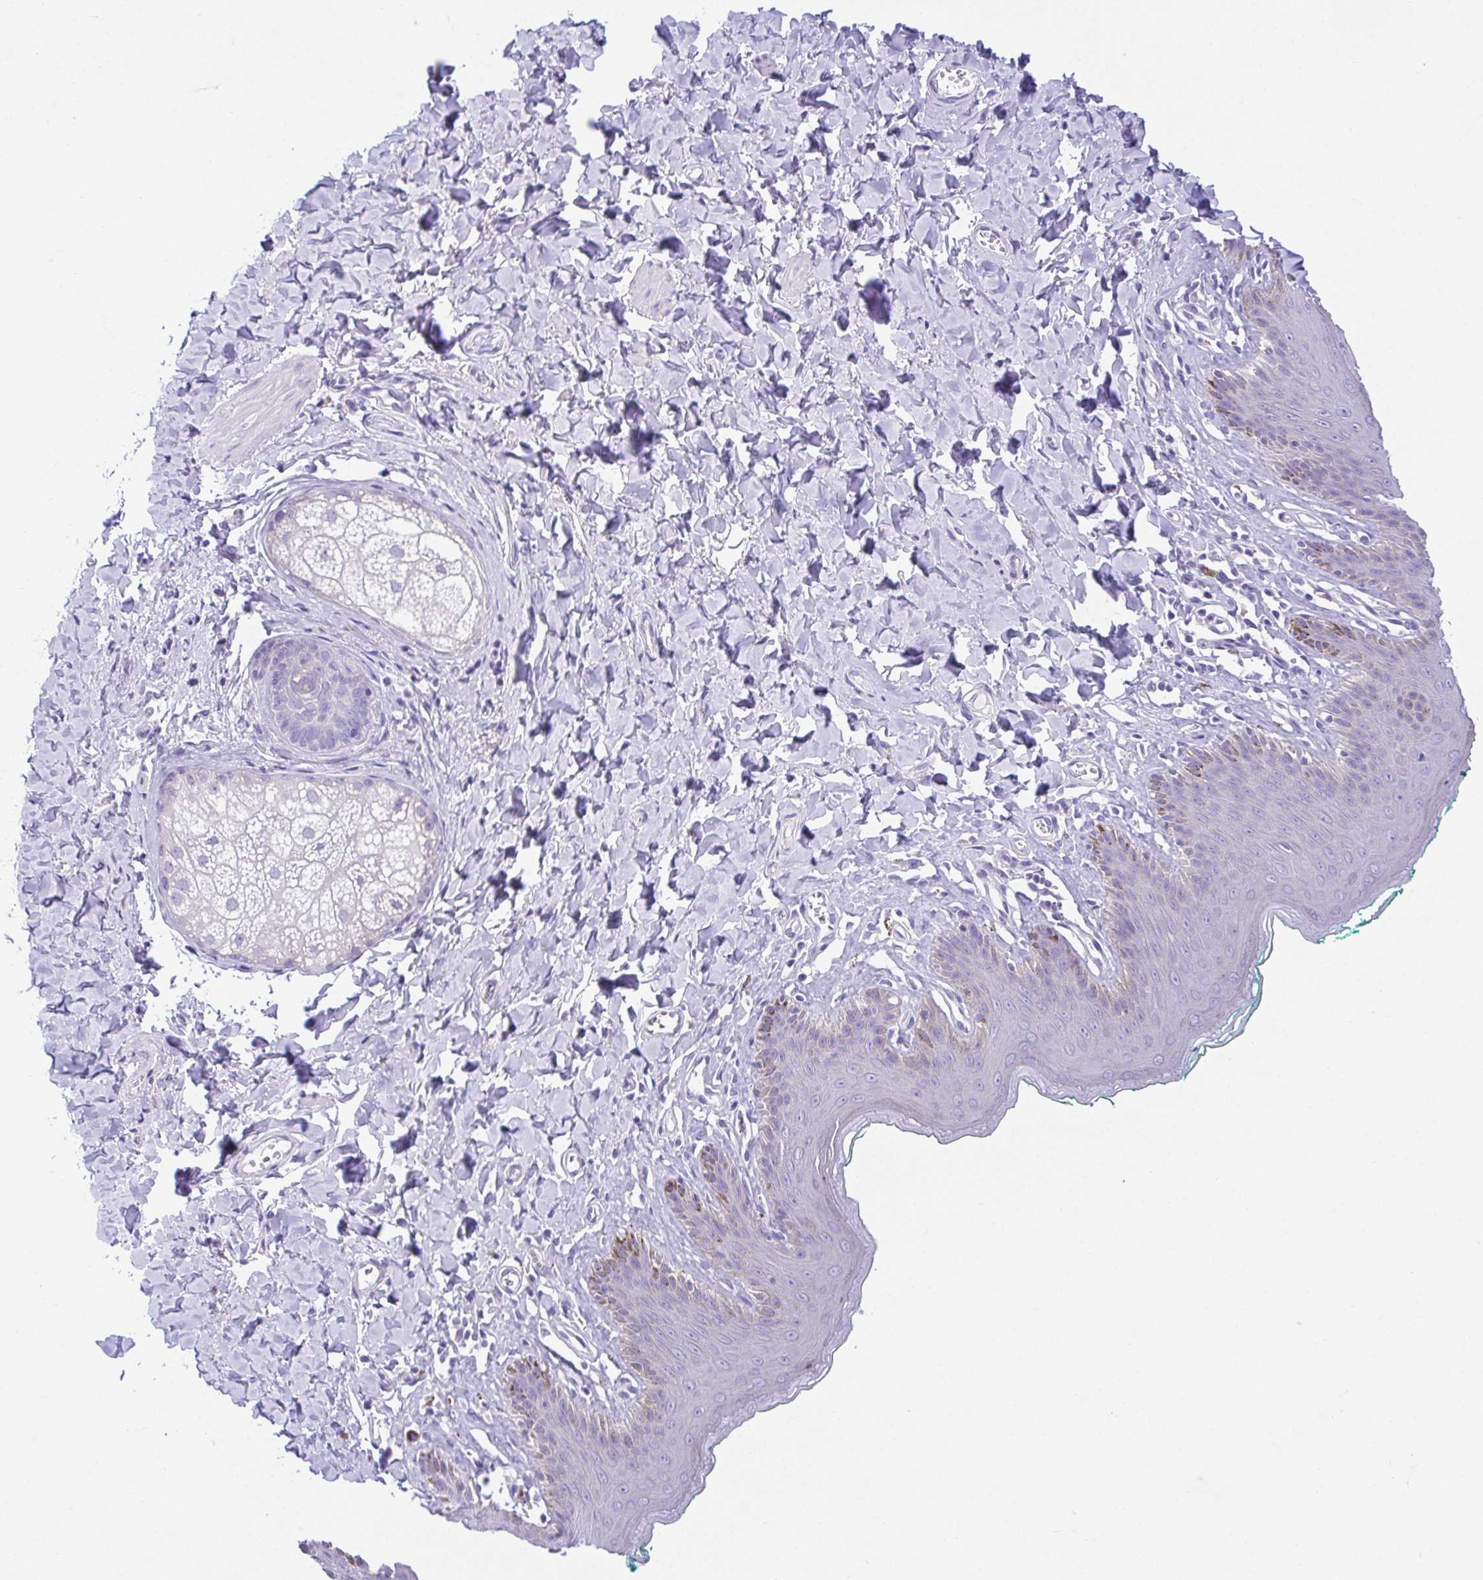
{"staining": {"intensity": "negative", "quantity": "none", "location": "none"}, "tissue": "skin", "cell_type": "Epidermal cells", "image_type": "normal", "snomed": [{"axis": "morphology", "description": "Normal tissue, NOS"}, {"axis": "topography", "description": "Vulva"}, {"axis": "topography", "description": "Peripheral nerve tissue"}], "caption": "Epidermal cells show no significant positivity in unremarkable skin. (Brightfield microscopy of DAB immunohistochemistry at high magnification).", "gene": "LUZP4", "patient": {"sex": "female", "age": 66}}